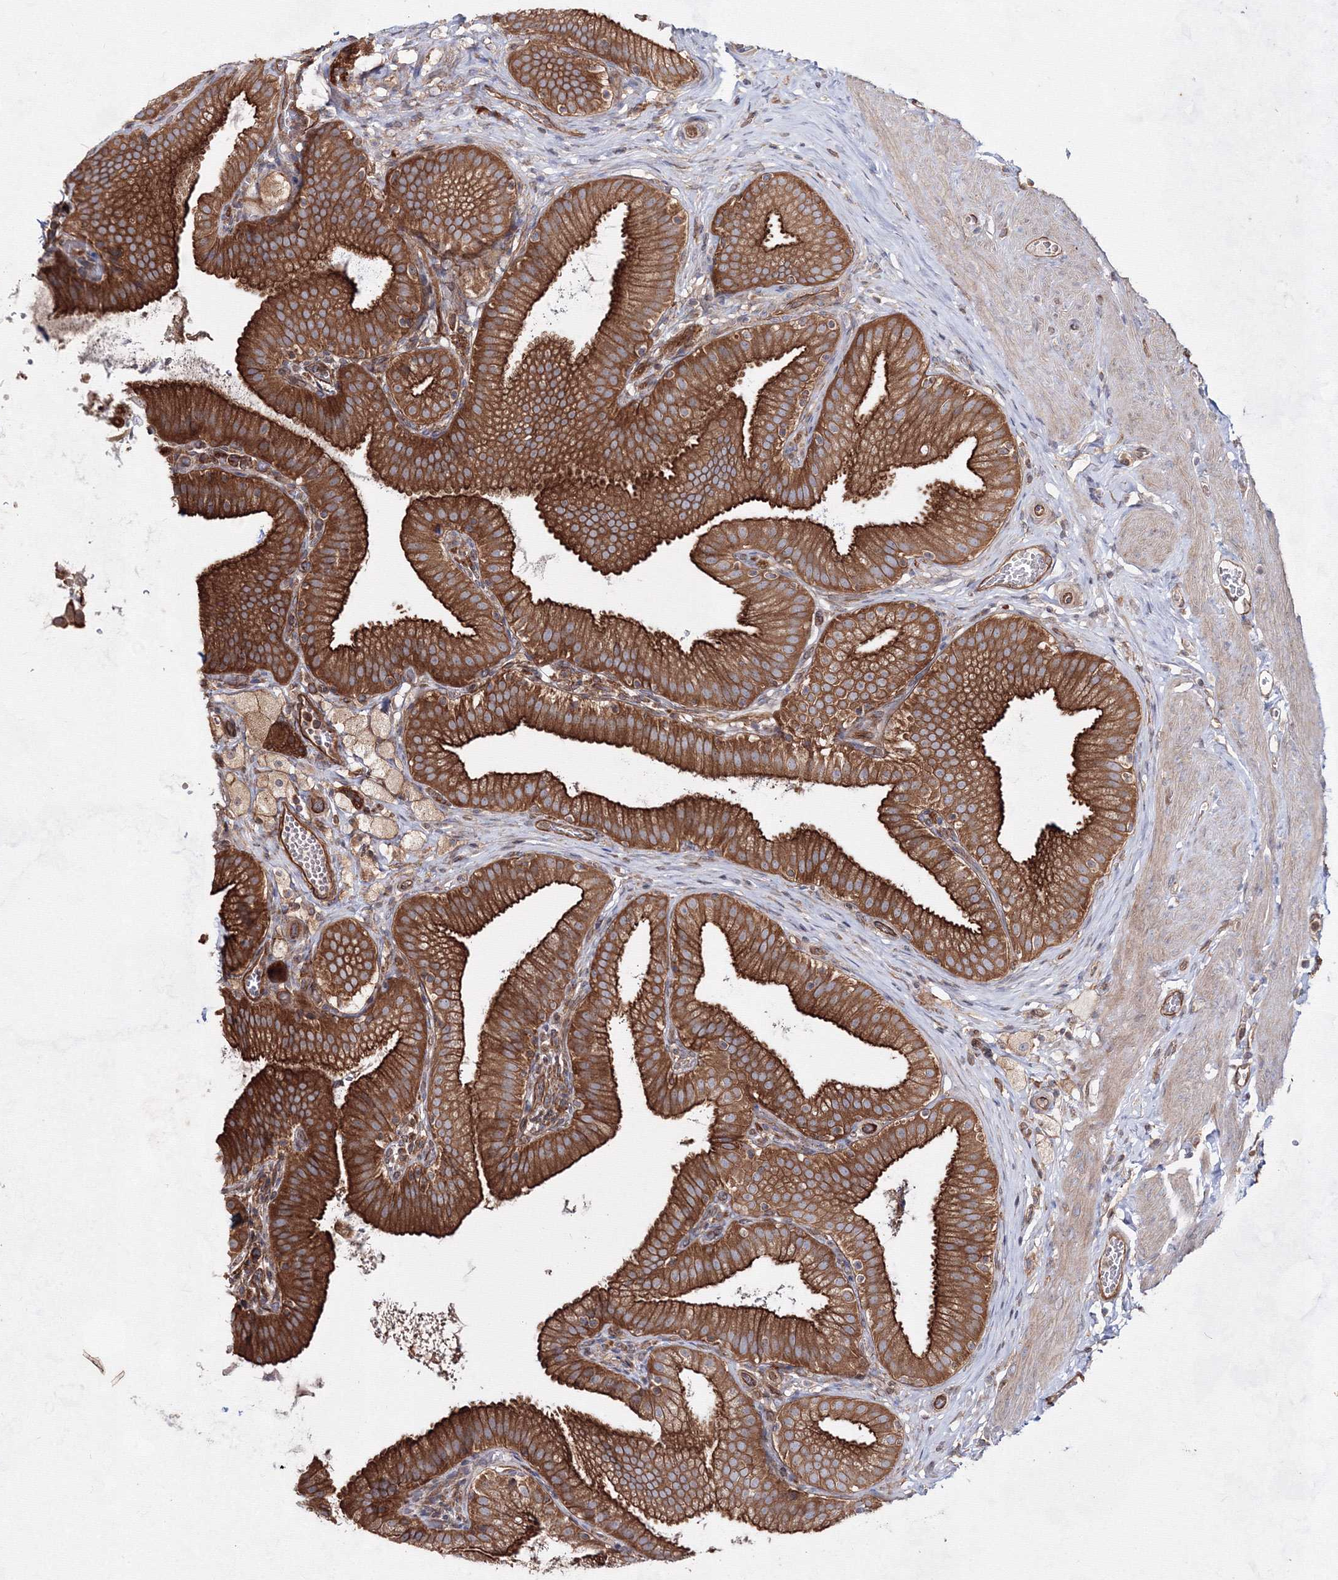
{"staining": {"intensity": "strong", "quantity": ">75%", "location": "cytoplasmic/membranous"}, "tissue": "gallbladder", "cell_type": "Glandular cells", "image_type": "normal", "snomed": [{"axis": "morphology", "description": "Normal tissue, NOS"}, {"axis": "topography", "description": "Gallbladder"}], "caption": "A brown stain labels strong cytoplasmic/membranous positivity of a protein in glandular cells of benign human gallbladder. (IHC, brightfield microscopy, high magnification).", "gene": "EXOC6", "patient": {"sex": "male", "age": 54}}